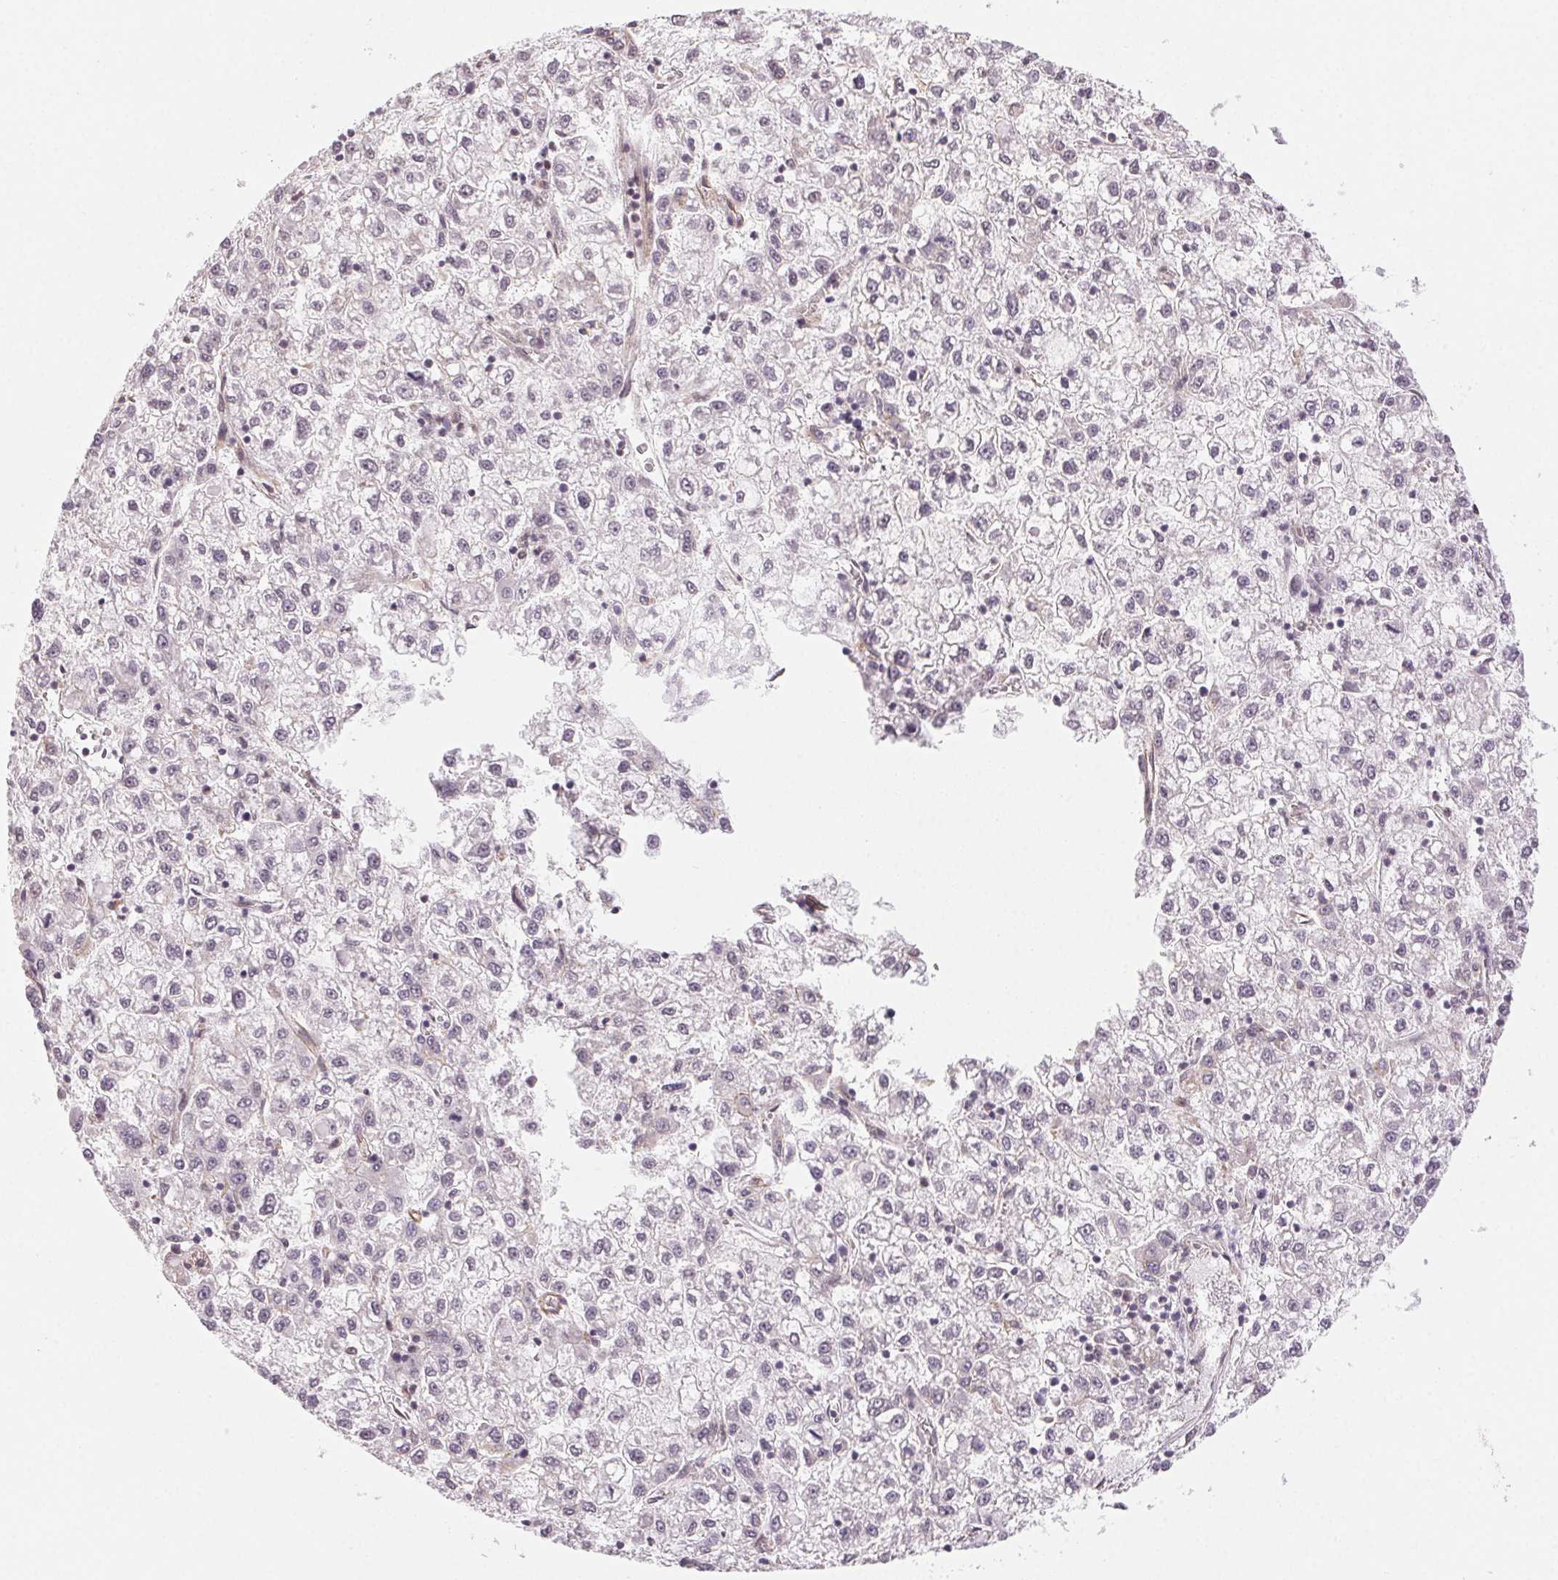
{"staining": {"intensity": "negative", "quantity": "none", "location": "none"}, "tissue": "liver cancer", "cell_type": "Tumor cells", "image_type": "cancer", "snomed": [{"axis": "morphology", "description": "Carcinoma, Hepatocellular, NOS"}, {"axis": "topography", "description": "Liver"}], "caption": "A high-resolution photomicrograph shows immunohistochemistry (IHC) staining of liver hepatocellular carcinoma, which shows no significant expression in tumor cells.", "gene": "PLA2G4F", "patient": {"sex": "male", "age": 40}}